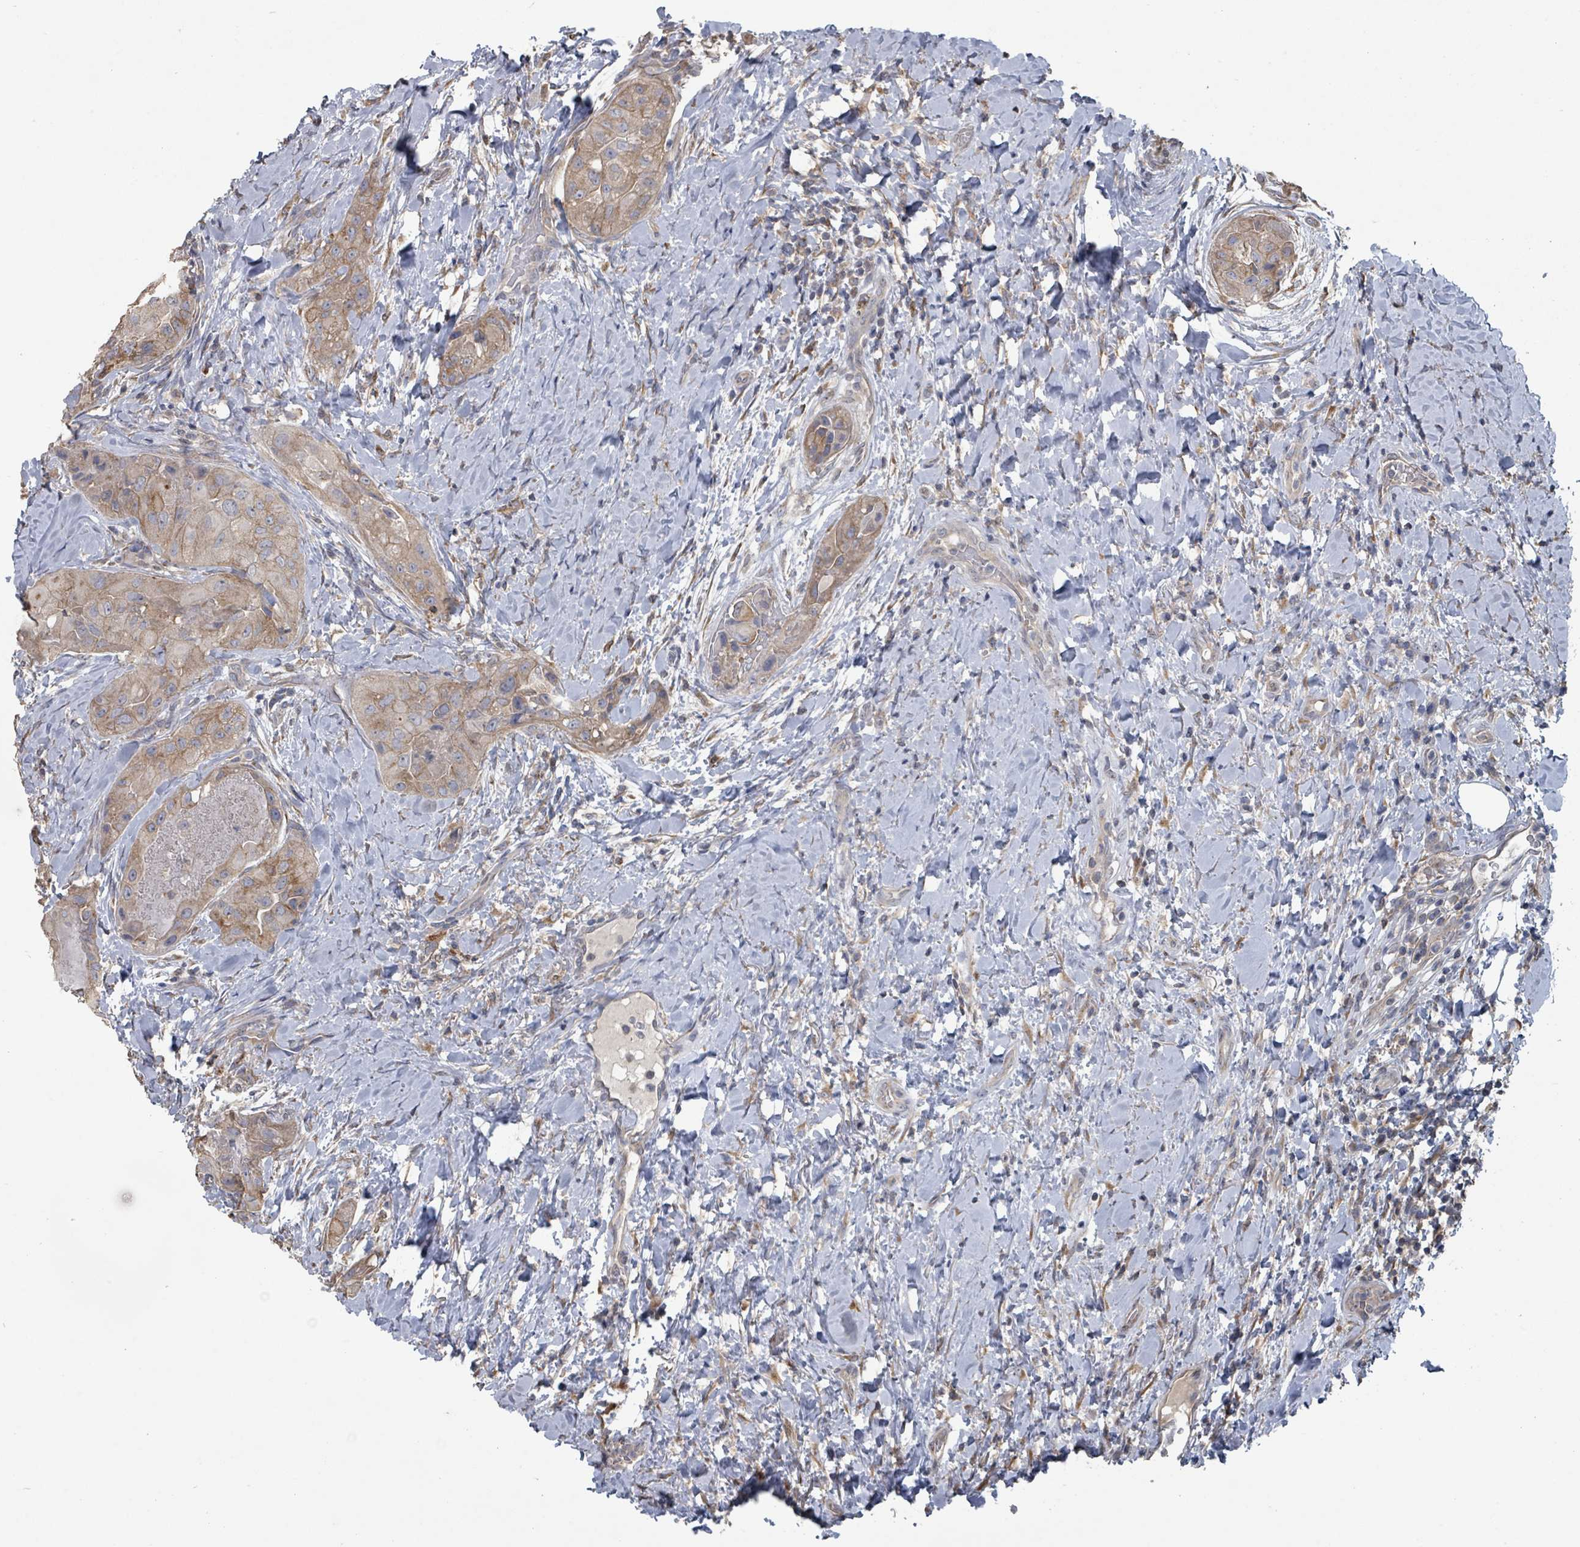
{"staining": {"intensity": "moderate", "quantity": "25%-75%", "location": "cytoplasmic/membranous"}, "tissue": "thyroid cancer", "cell_type": "Tumor cells", "image_type": "cancer", "snomed": [{"axis": "morphology", "description": "Normal tissue, NOS"}, {"axis": "morphology", "description": "Papillary adenocarcinoma, NOS"}, {"axis": "topography", "description": "Thyroid gland"}], "caption": "Human thyroid papillary adenocarcinoma stained for a protein (brown) shows moderate cytoplasmic/membranous positive staining in approximately 25%-75% of tumor cells.", "gene": "SLC9A7", "patient": {"sex": "female", "age": 59}}